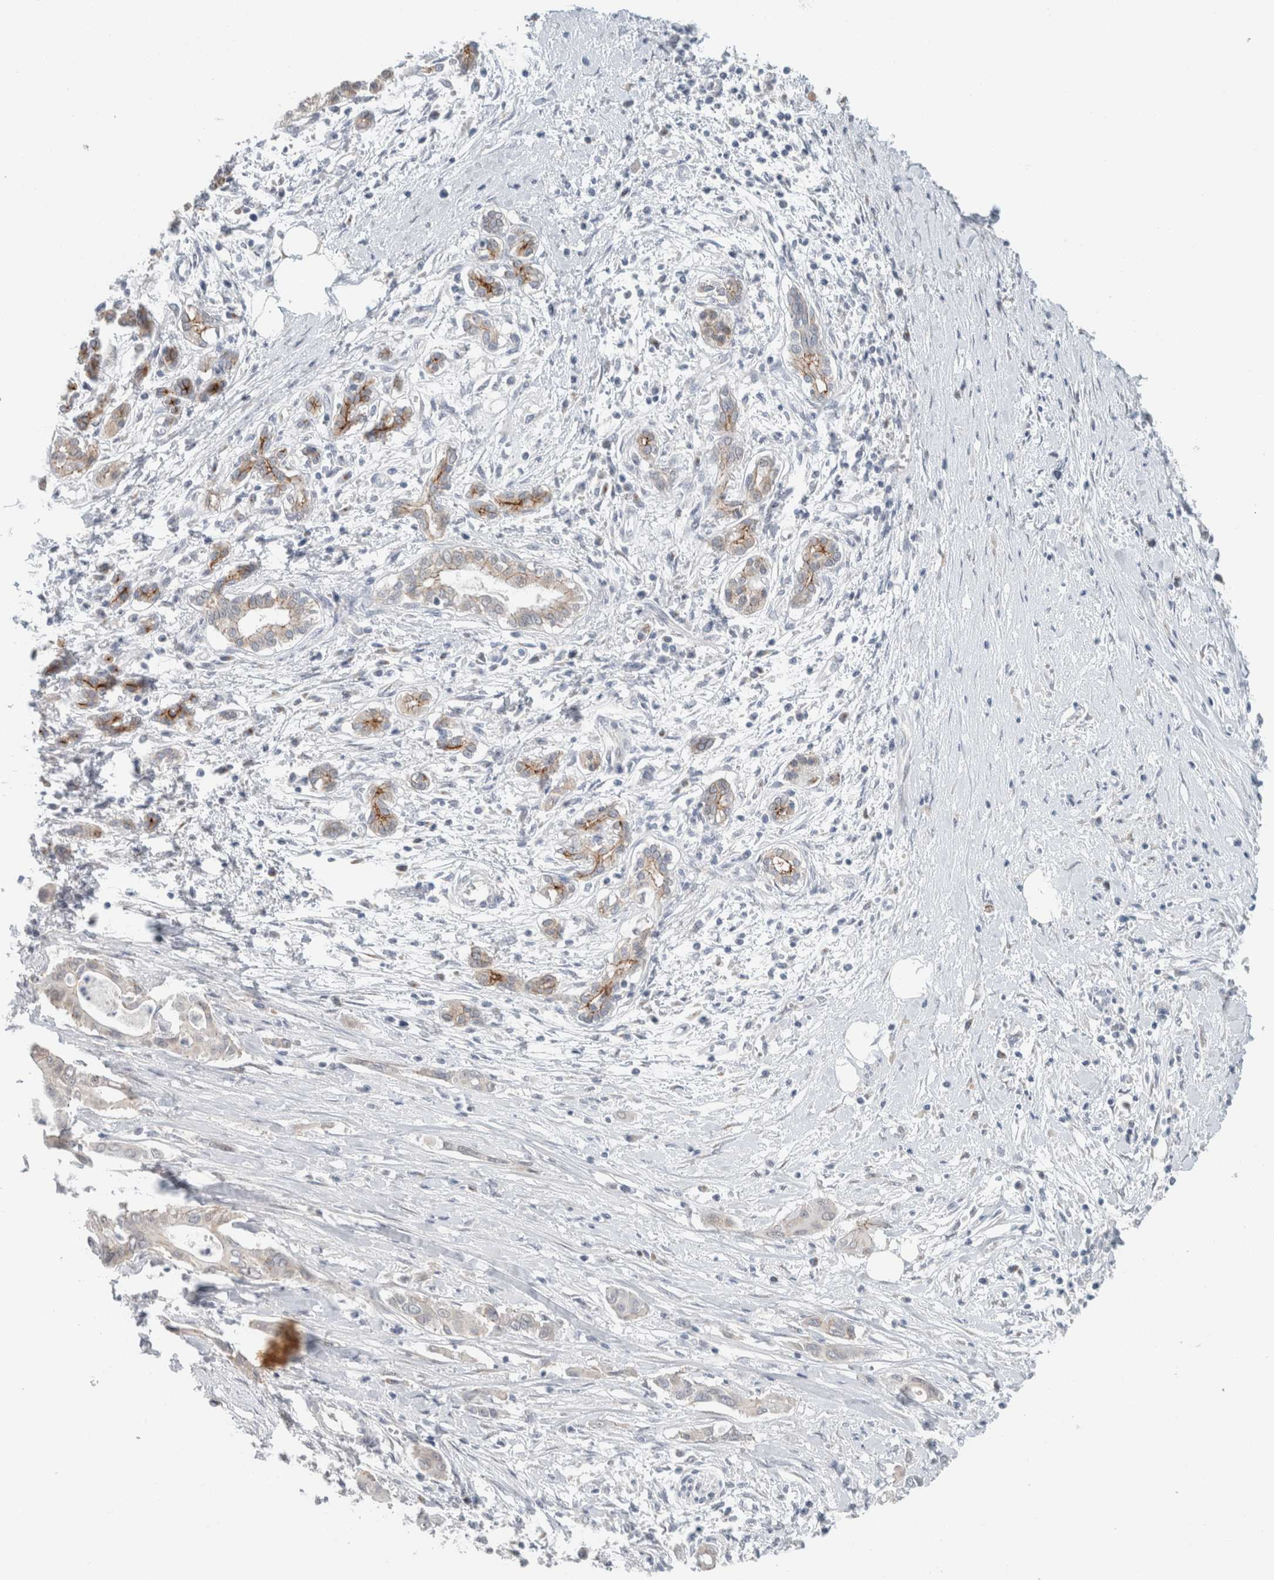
{"staining": {"intensity": "moderate", "quantity": "25%-75%", "location": "cytoplasmic/membranous"}, "tissue": "pancreatic cancer", "cell_type": "Tumor cells", "image_type": "cancer", "snomed": [{"axis": "morphology", "description": "Adenocarcinoma, NOS"}, {"axis": "topography", "description": "Pancreas"}], "caption": "Tumor cells reveal medium levels of moderate cytoplasmic/membranous staining in about 25%-75% of cells in human pancreatic cancer.", "gene": "CRAT", "patient": {"sex": "male", "age": 58}}